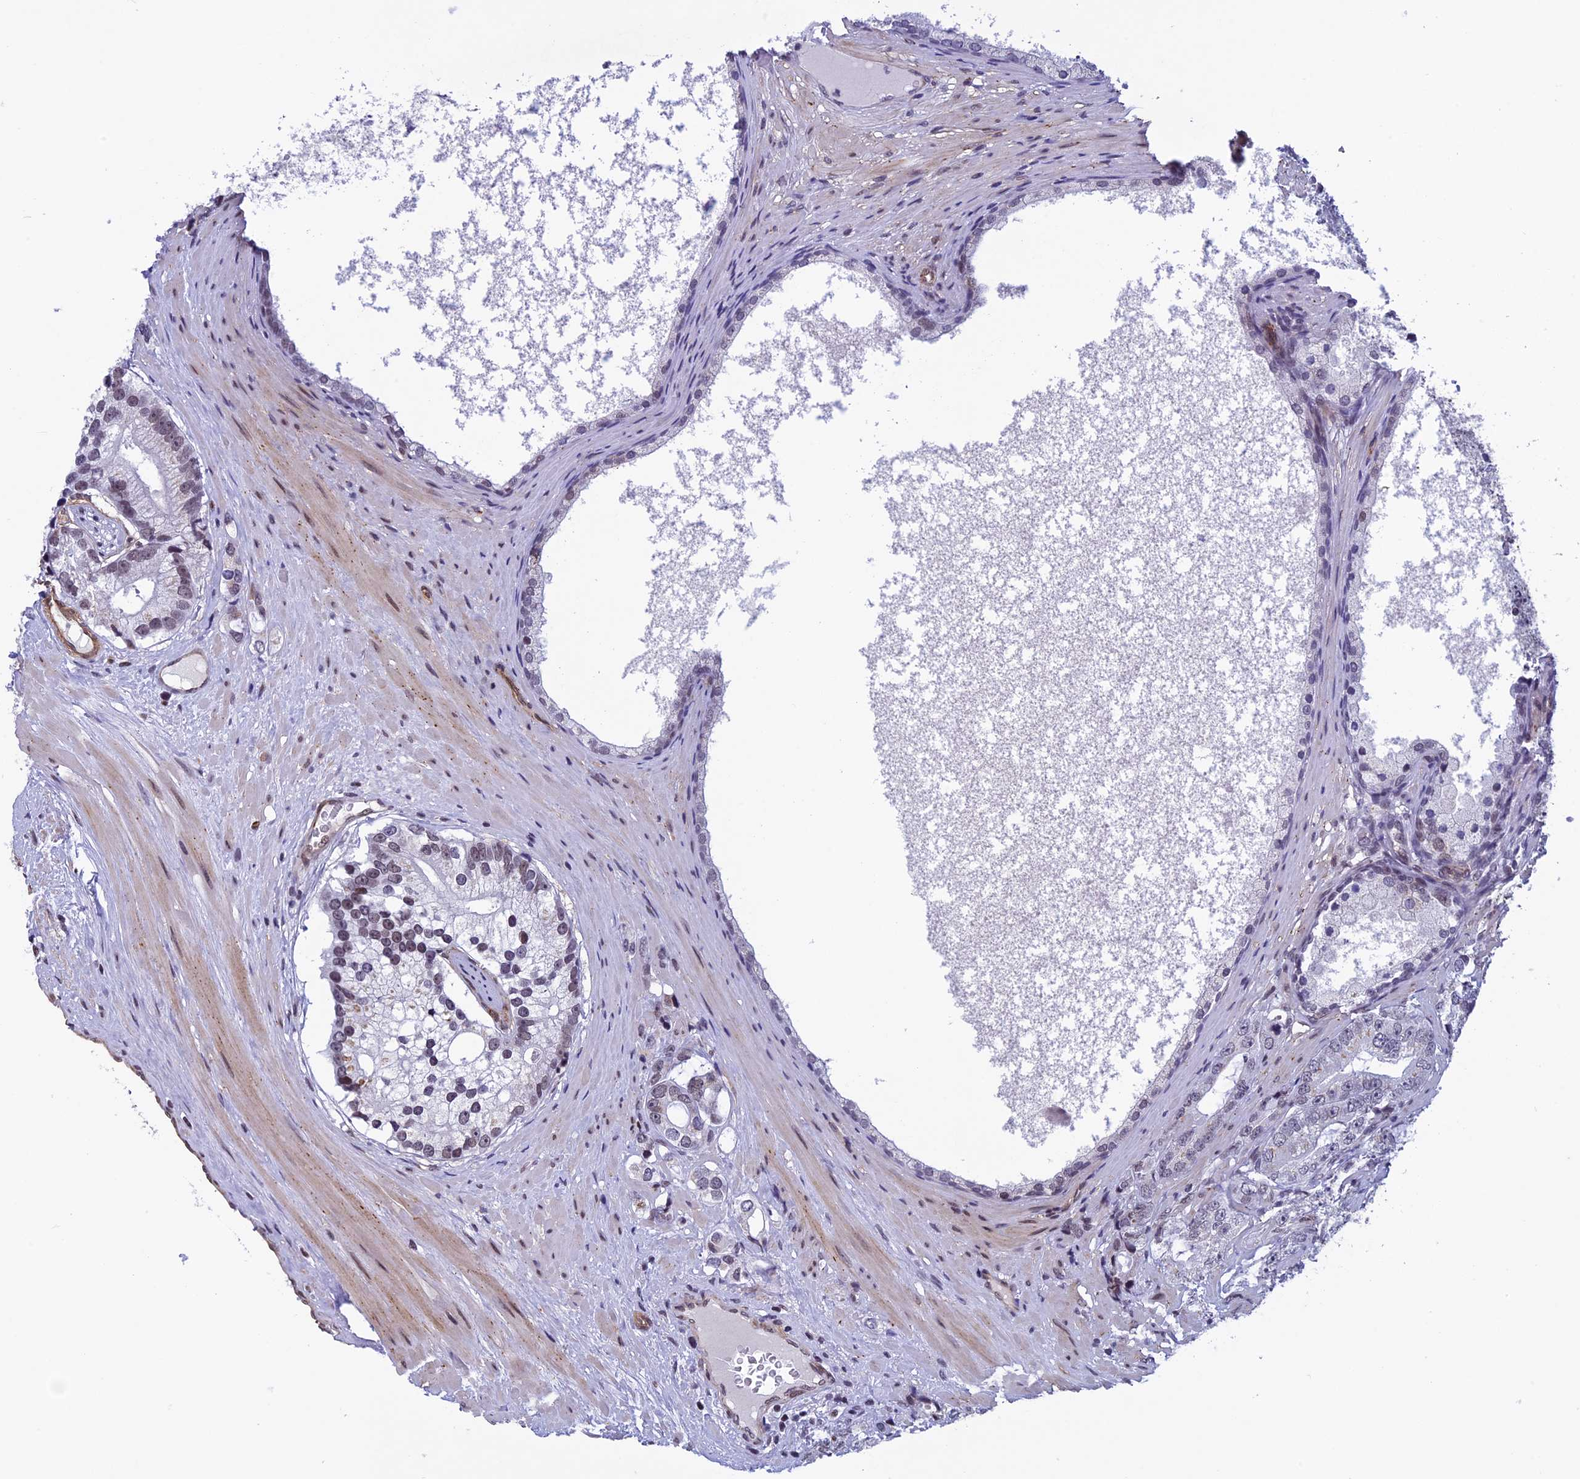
{"staining": {"intensity": "weak", "quantity": "25%-75%", "location": "nuclear"}, "tissue": "prostate cancer", "cell_type": "Tumor cells", "image_type": "cancer", "snomed": [{"axis": "morphology", "description": "Adenocarcinoma, High grade"}, {"axis": "topography", "description": "Prostate"}], "caption": "Immunohistochemistry photomicrograph of neoplastic tissue: human adenocarcinoma (high-grade) (prostate) stained using immunohistochemistry exhibits low levels of weak protein expression localized specifically in the nuclear of tumor cells, appearing as a nuclear brown color.", "gene": "NIPBL", "patient": {"sex": "male", "age": 75}}